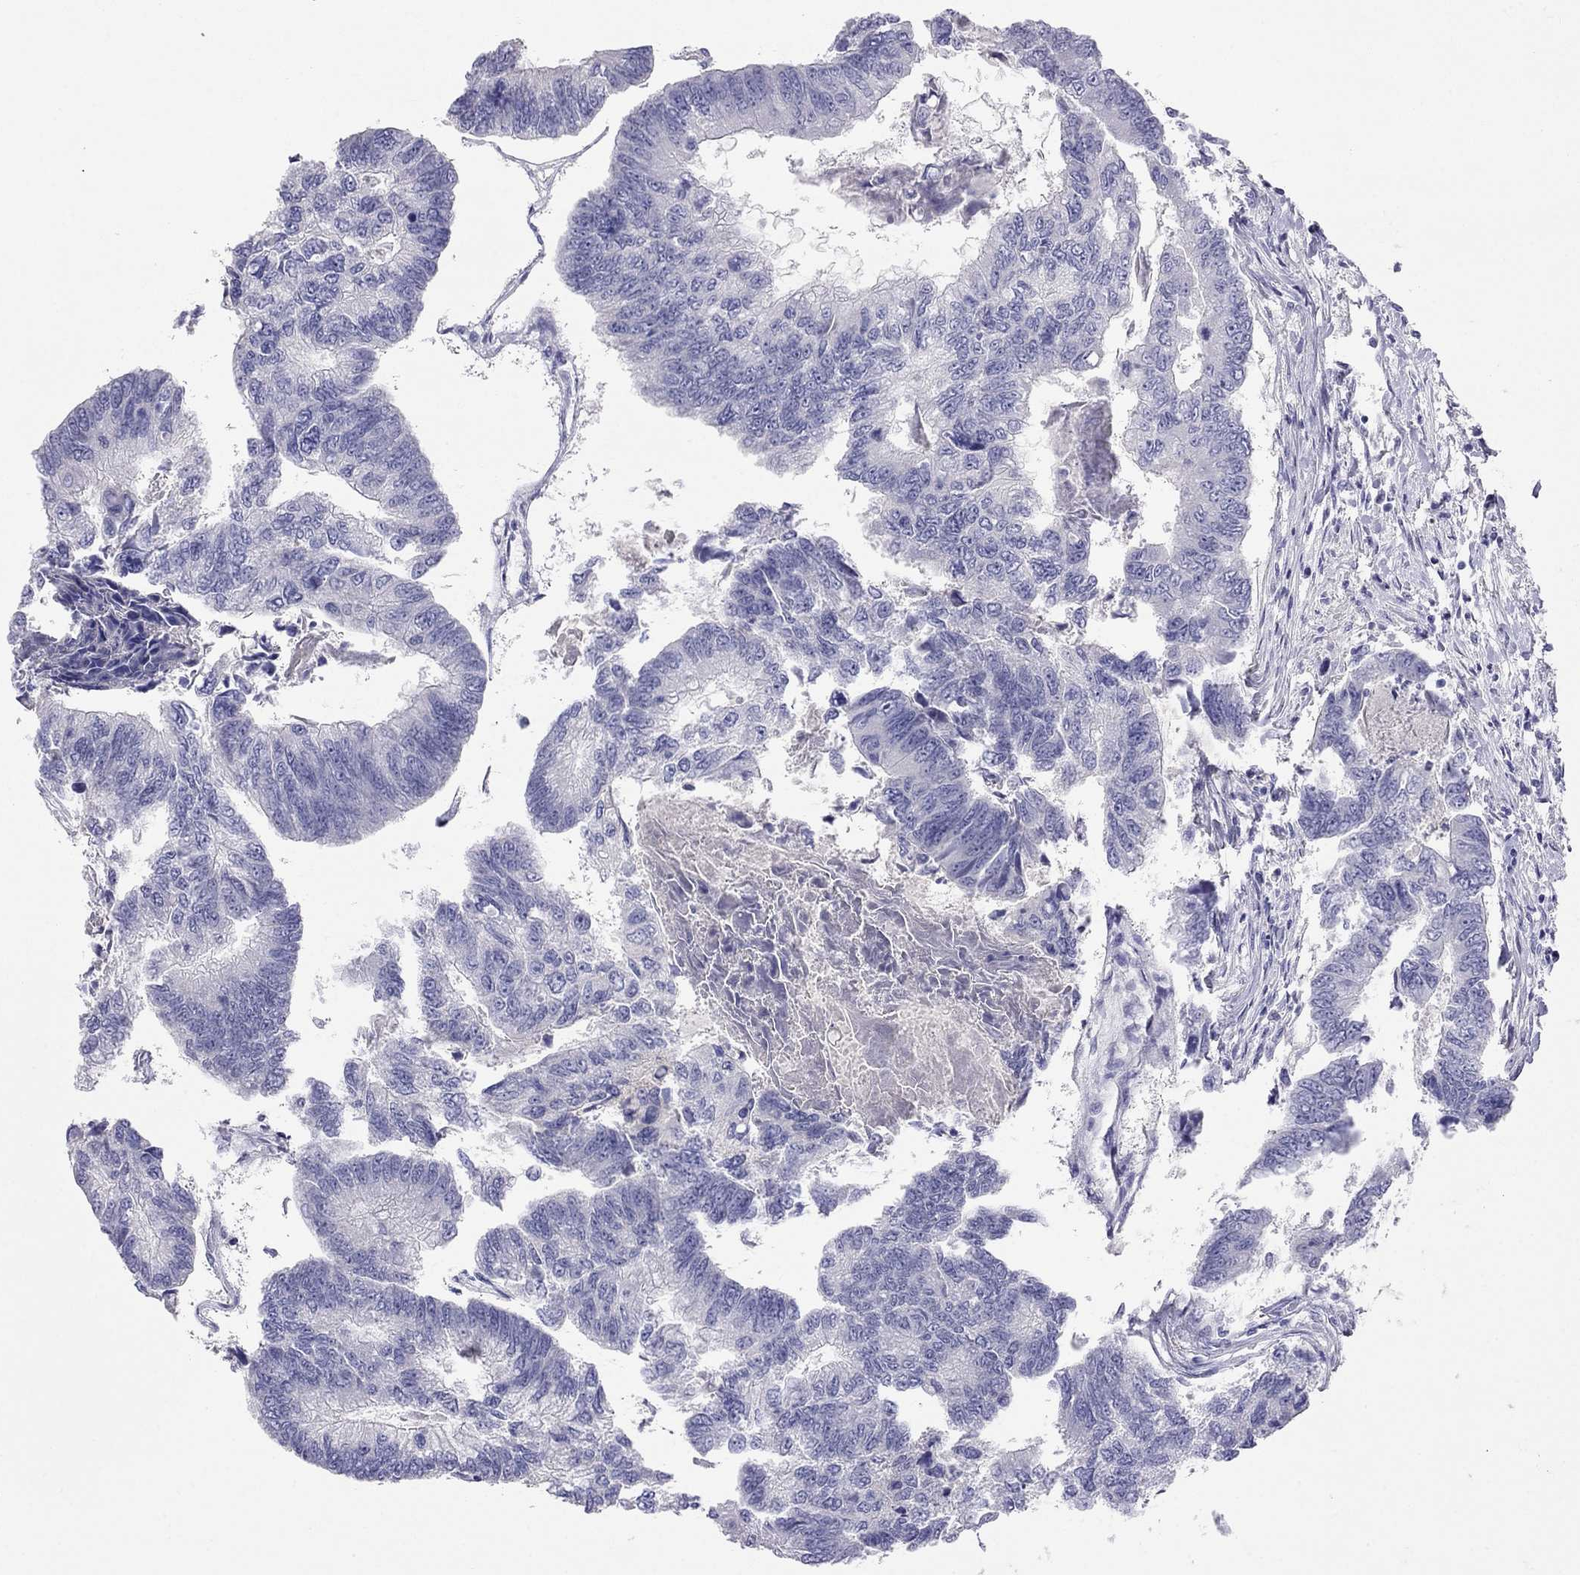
{"staining": {"intensity": "negative", "quantity": "none", "location": "none"}, "tissue": "colorectal cancer", "cell_type": "Tumor cells", "image_type": "cancer", "snomed": [{"axis": "morphology", "description": "Adenocarcinoma, NOS"}, {"axis": "topography", "description": "Colon"}], "caption": "Immunohistochemistry (IHC) image of human colorectal adenocarcinoma stained for a protein (brown), which exhibits no positivity in tumor cells. The staining was performed using DAB to visualize the protein expression in brown, while the nuclei were stained in blue with hematoxylin (Magnification: 20x).", "gene": "LRRC39", "patient": {"sex": "female", "age": 65}}